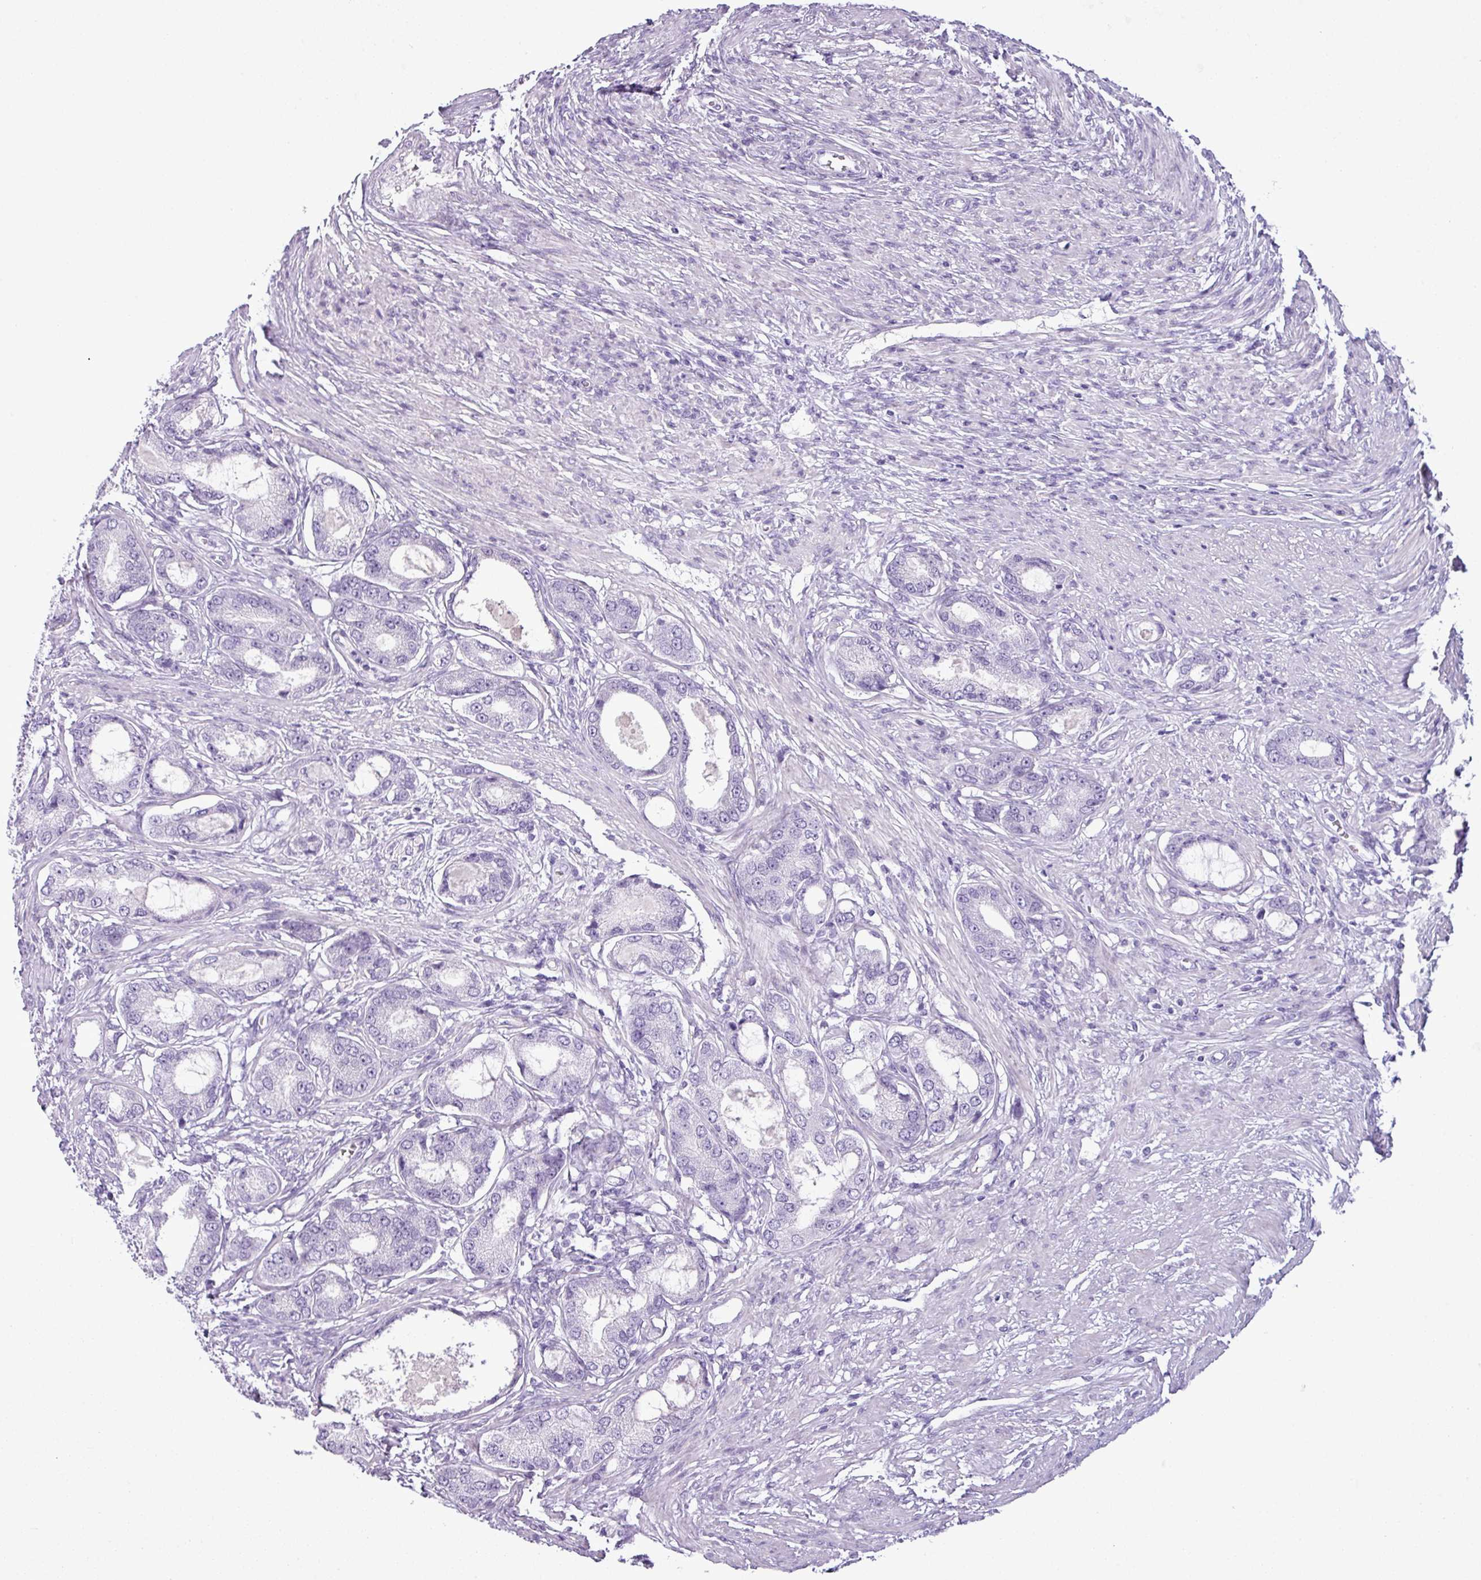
{"staining": {"intensity": "negative", "quantity": "none", "location": "none"}, "tissue": "prostate cancer", "cell_type": "Tumor cells", "image_type": "cancer", "snomed": [{"axis": "morphology", "description": "Adenocarcinoma, High grade"}, {"axis": "topography", "description": "Prostate"}], "caption": "IHC micrograph of human prostate cancer (adenocarcinoma (high-grade)) stained for a protein (brown), which shows no staining in tumor cells.", "gene": "CDH16", "patient": {"sex": "male", "age": 69}}